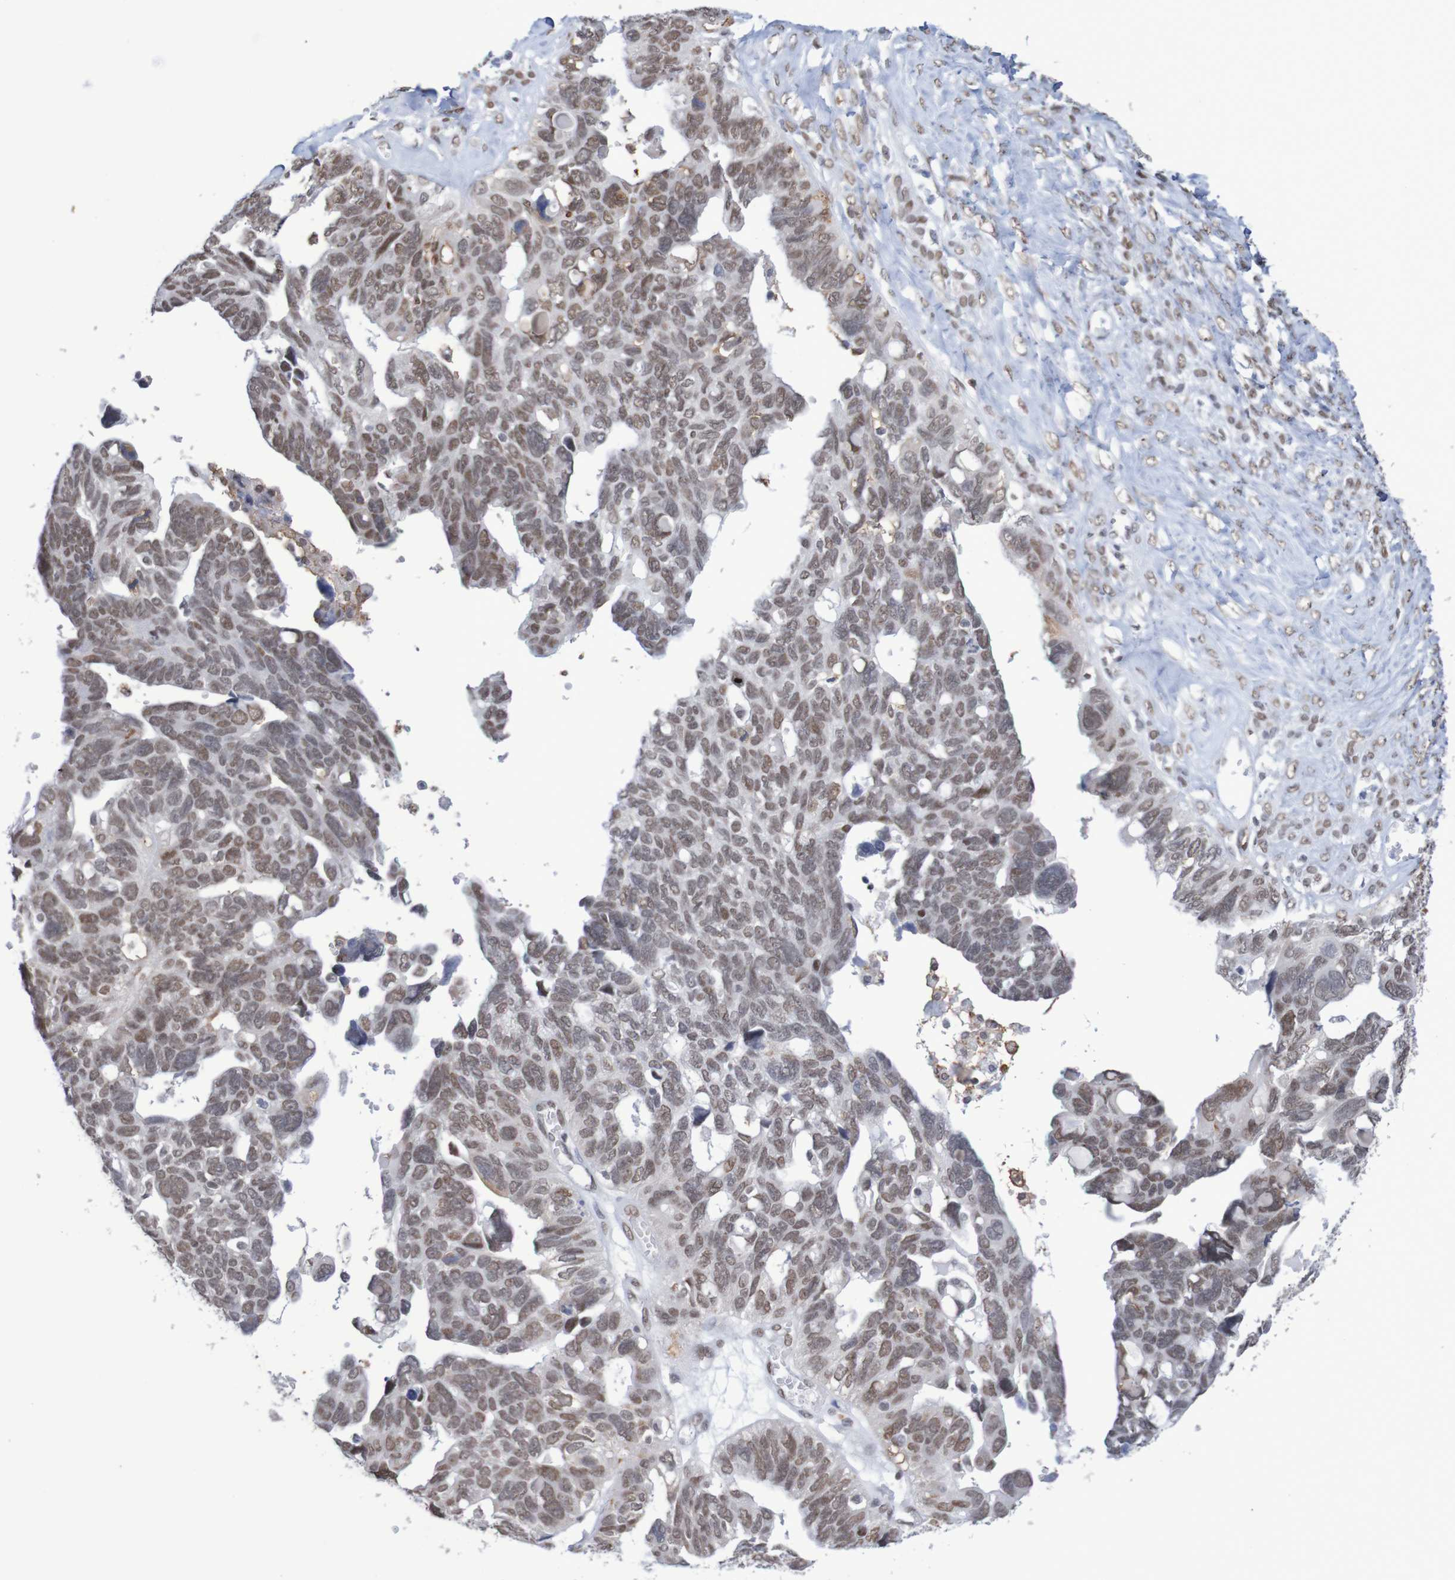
{"staining": {"intensity": "moderate", "quantity": ">75%", "location": "nuclear"}, "tissue": "ovarian cancer", "cell_type": "Tumor cells", "image_type": "cancer", "snomed": [{"axis": "morphology", "description": "Cystadenocarcinoma, serous, NOS"}, {"axis": "topography", "description": "Ovary"}], "caption": "Human ovarian cancer stained for a protein (brown) demonstrates moderate nuclear positive staining in about >75% of tumor cells.", "gene": "MRTFB", "patient": {"sex": "female", "age": 79}}